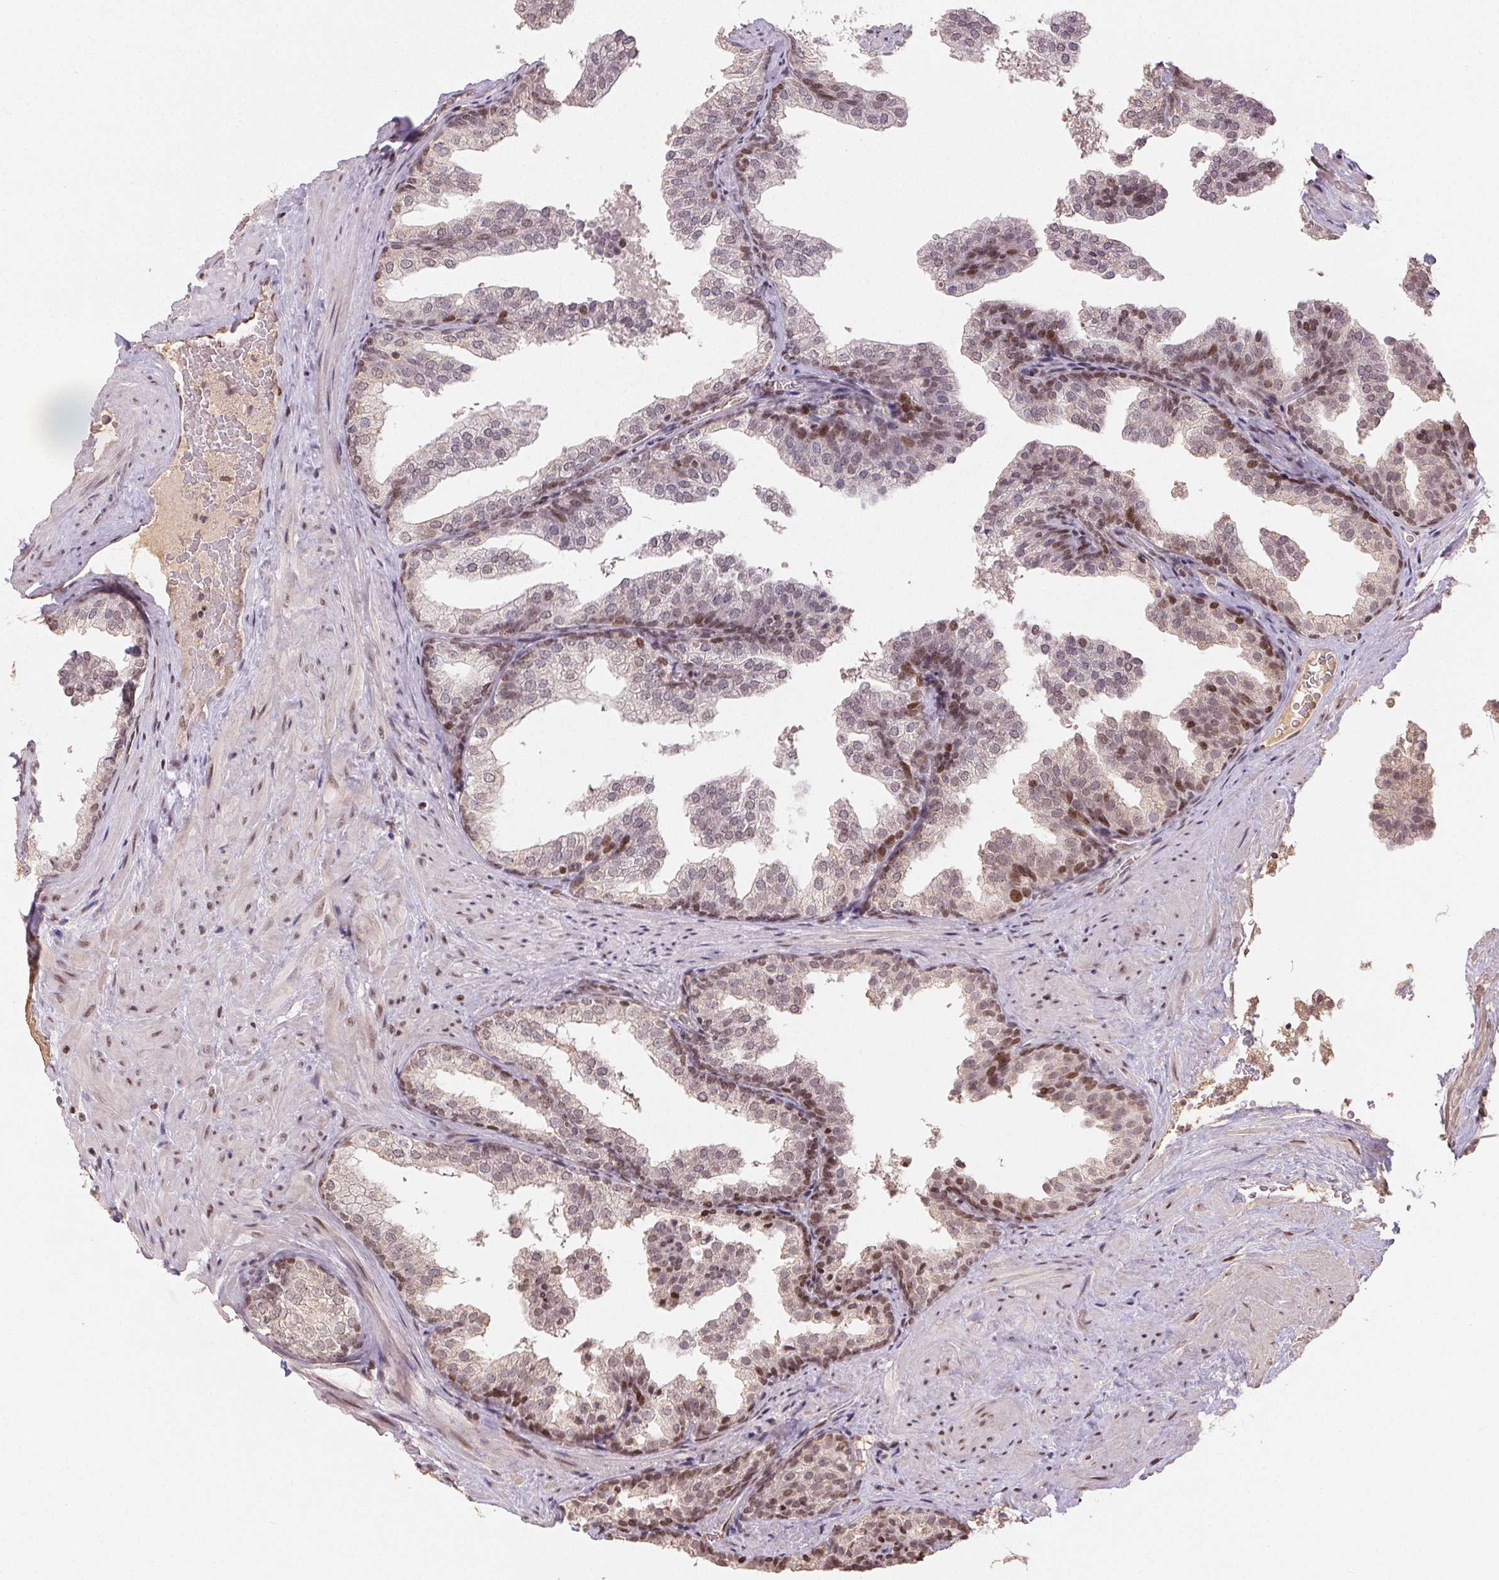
{"staining": {"intensity": "moderate", "quantity": "<25%", "location": "cytoplasmic/membranous"}, "tissue": "prostate", "cell_type": "Glandular cells", "image_type": "normal", "snomed": [{"axis": "morphology", "description": "Normal tissue, NOS"}, {"axis": "topography", "description": "Prostate"}], "caption": "A low amount of moderate cytoplasmic/membranous positivity is appreciated in approximately <25% of glandular cells in unremarkable prostate.", "gene": "MAPKAPK2", "patient": {"sex": "male", "age": 37}}